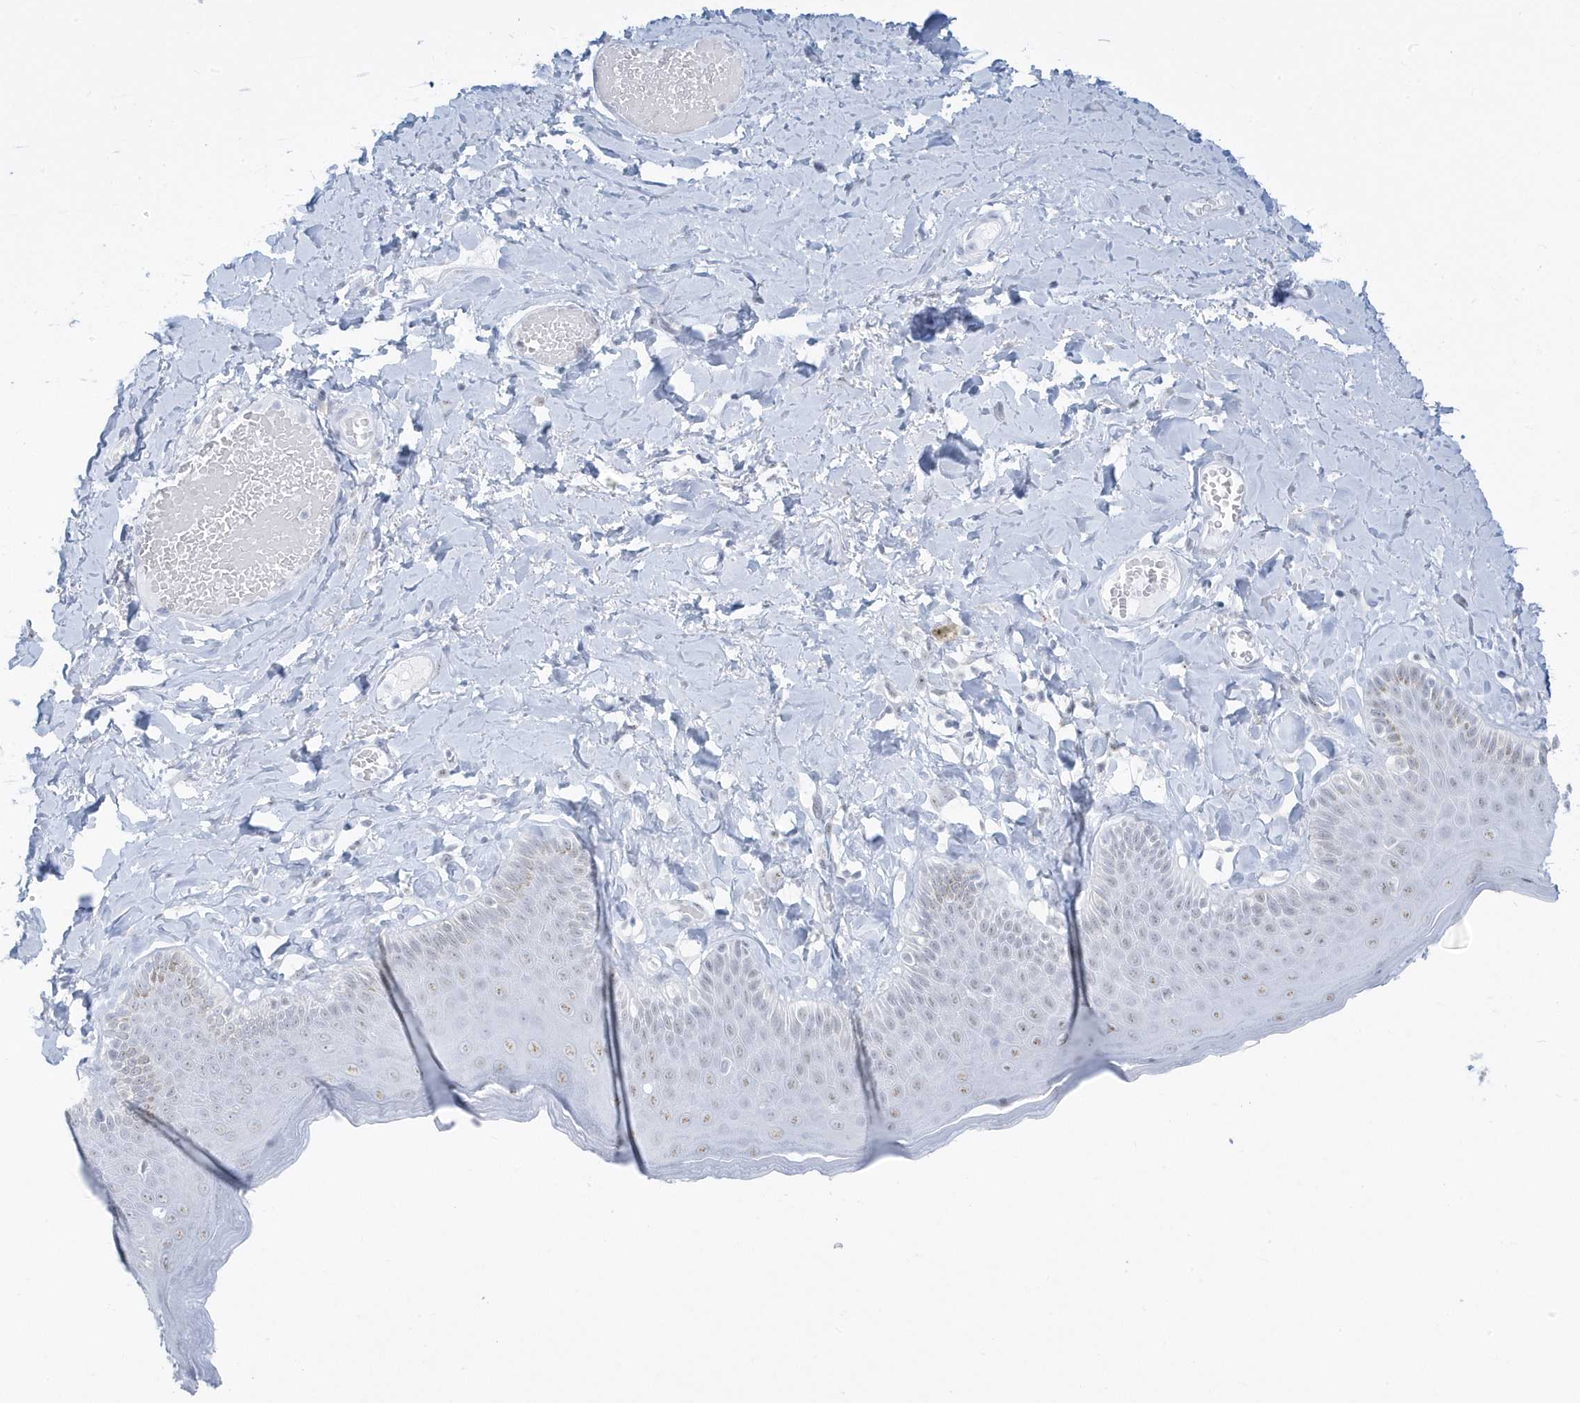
{"staining": {"intensity": "weak", "quantity": "25%-75%", "location": "nuclear"}, "tissue": "skin", "cell_type": "Epidermal cells", "image_type": "normal", "snomed": [{"axis": "morphology", "description": "Normal tissue, NOS"}, {"axis": "topography", "description": "Anal"}], "caption": "Weak nuclear expression for a protein is identified in about 25%-75% of epidermal cells of benign skin using IHC.", "gene": "PLEKHN1", "patient": {"sex": "male", "age": 69}}